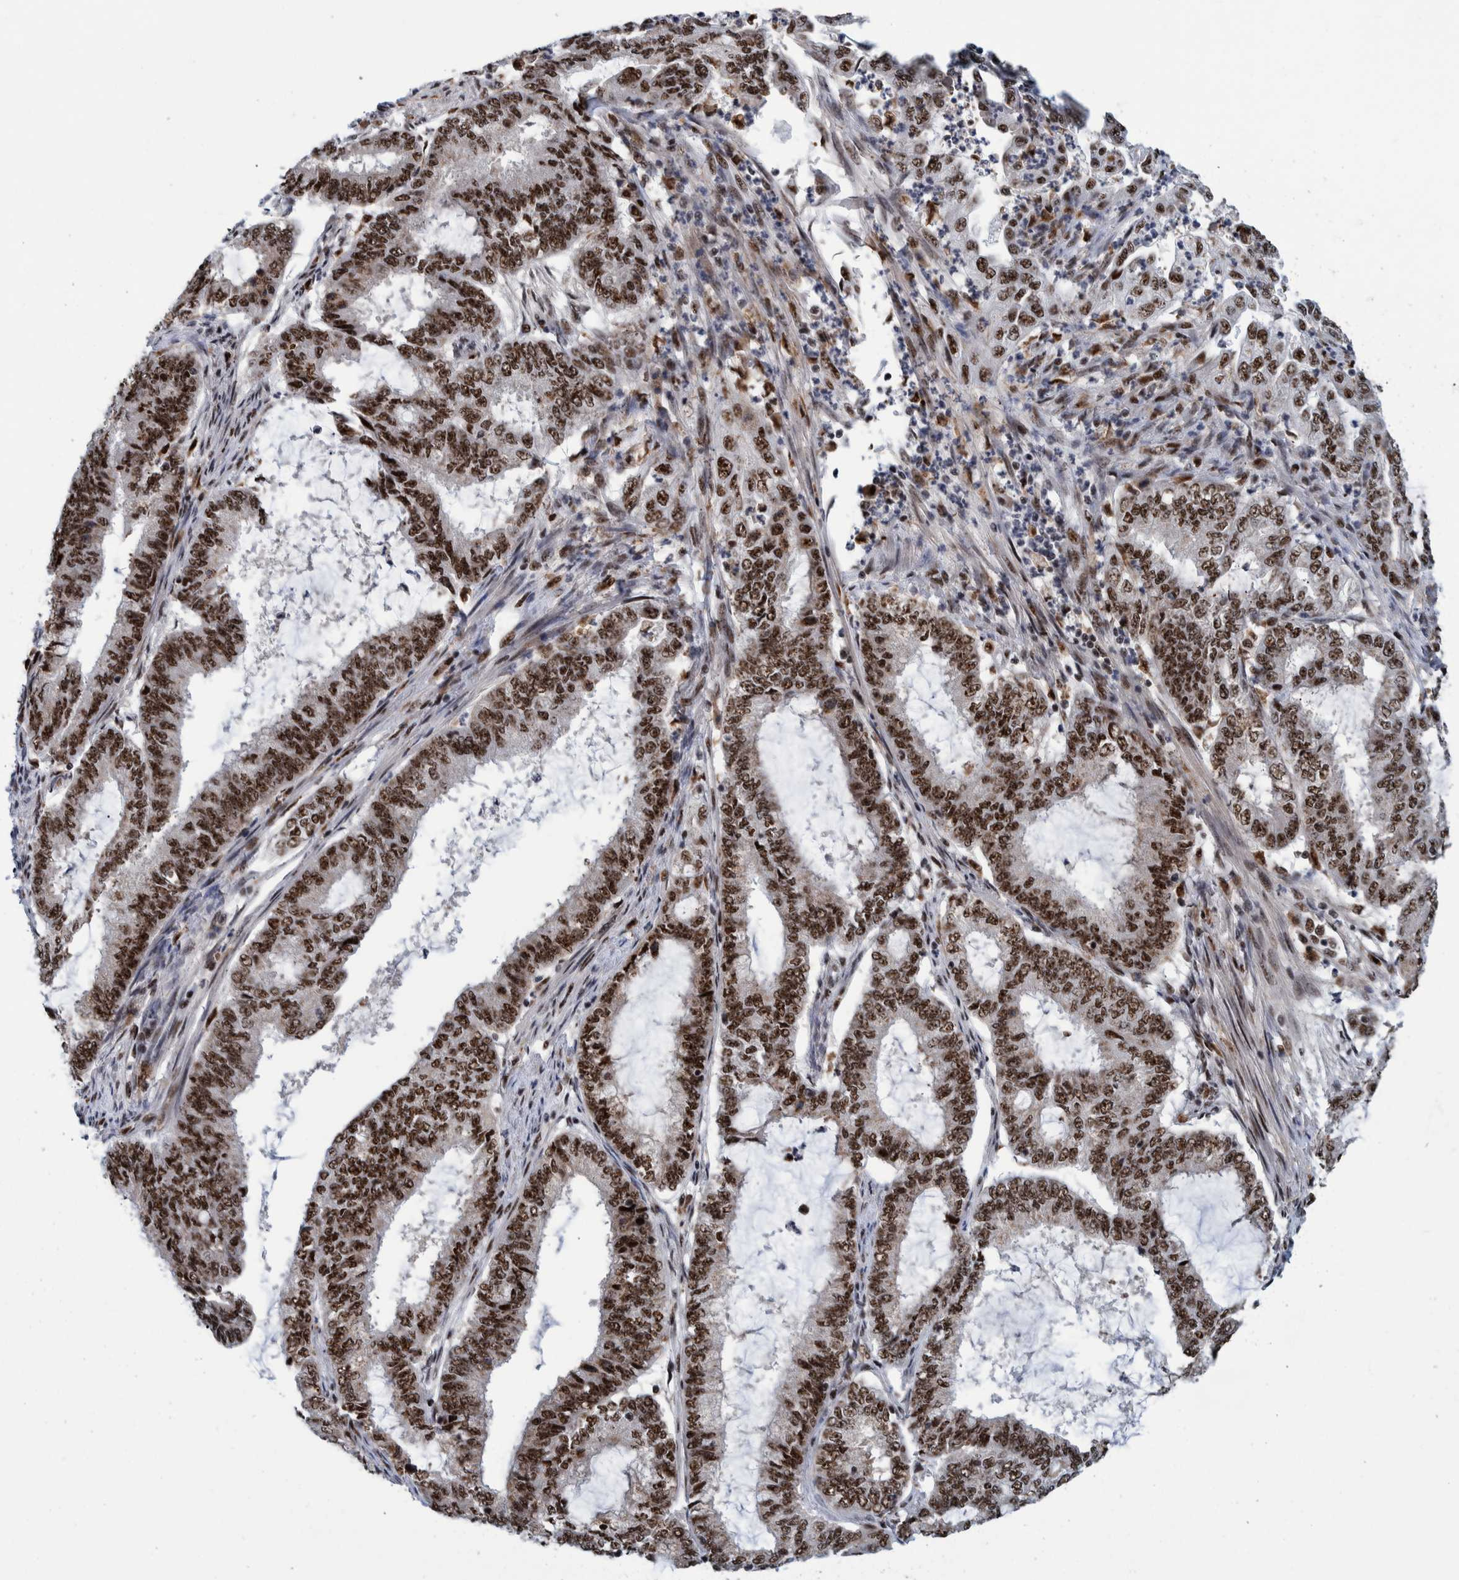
{"staining": {"intensity": "strong", "quantity": ">75%", "location": "nuclear"}, "tissue": "endometrial cancer", "cell_type": "Tumor cells", "image_type": "cancer", "snomed": [{"axis": "morphology", "description": "Adenocarcinoma, NOS"}, {"axis": "topography", "description": "Endometrium"}], "caption": "Immunohistochemistry (IHC) of human endometrial cancer reveals high levels of strong nuclear positivity in about >75% of tumor cells.", "gene": "EFTUD2", "patient": {"sex": "female", "age": 51}}